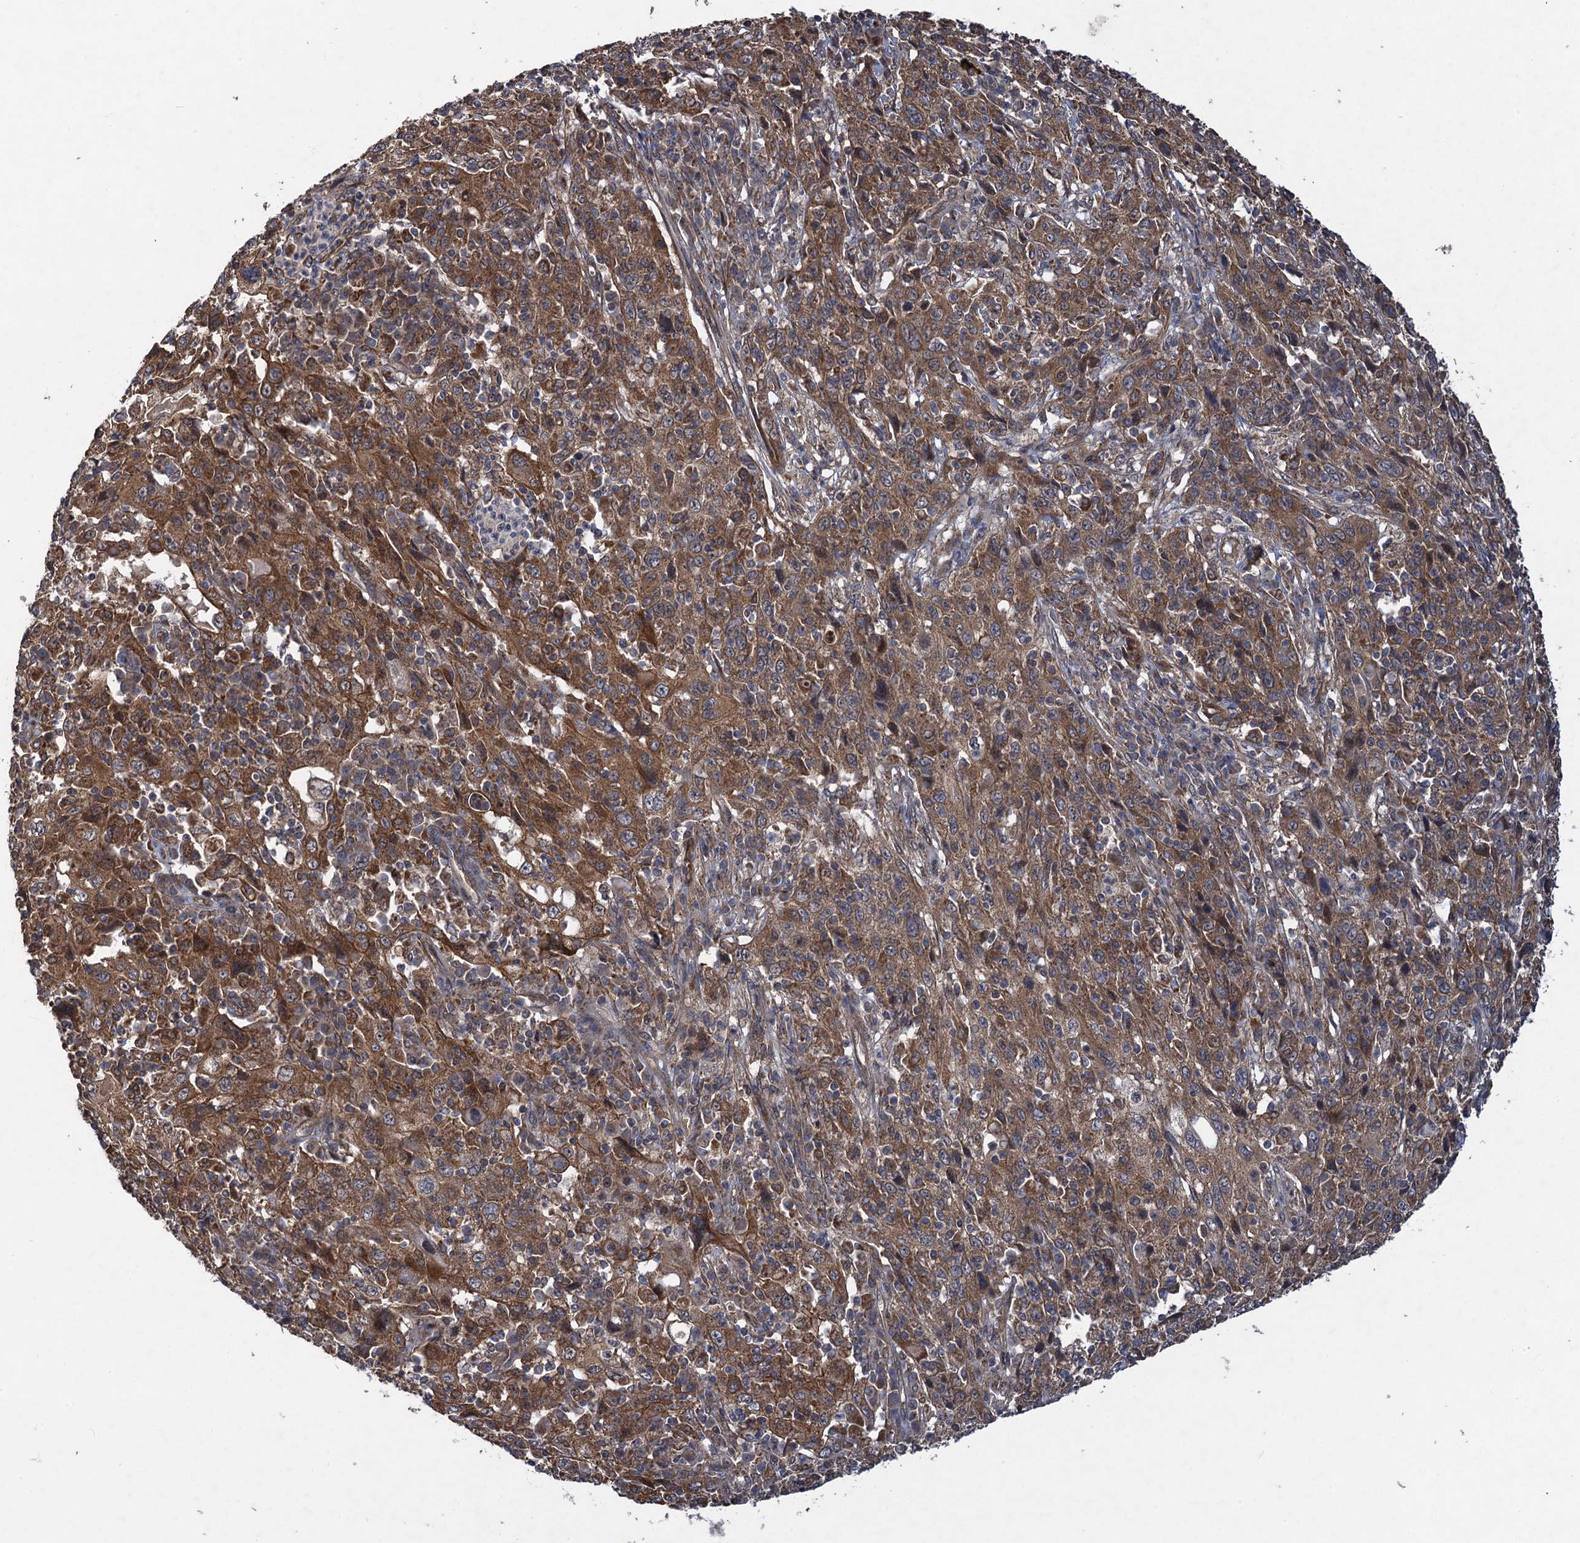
{"staining": {"intensity": "moderate", "quantity": ">75%", "location": "cytoplasmic/membranous"}, "tissue": "cervical cancer", "cell_type": "Tumor cells", "image_type": "cancer", "snomed": [{"axis": "morphology", "description": "Squamous cell carcinoma, NOS"}, {"axis": "topography", "description": "Cervix"}], "caption": "A photomicrograph showing moderate cytoplasmic/membranous expression in about >75% of tumor cells in cervical squamous cell carcinoma, as visualized by brown immunohistochemical staining.", "gene": "HAUS1", "patient": {"sex": "female", "age": 46}}